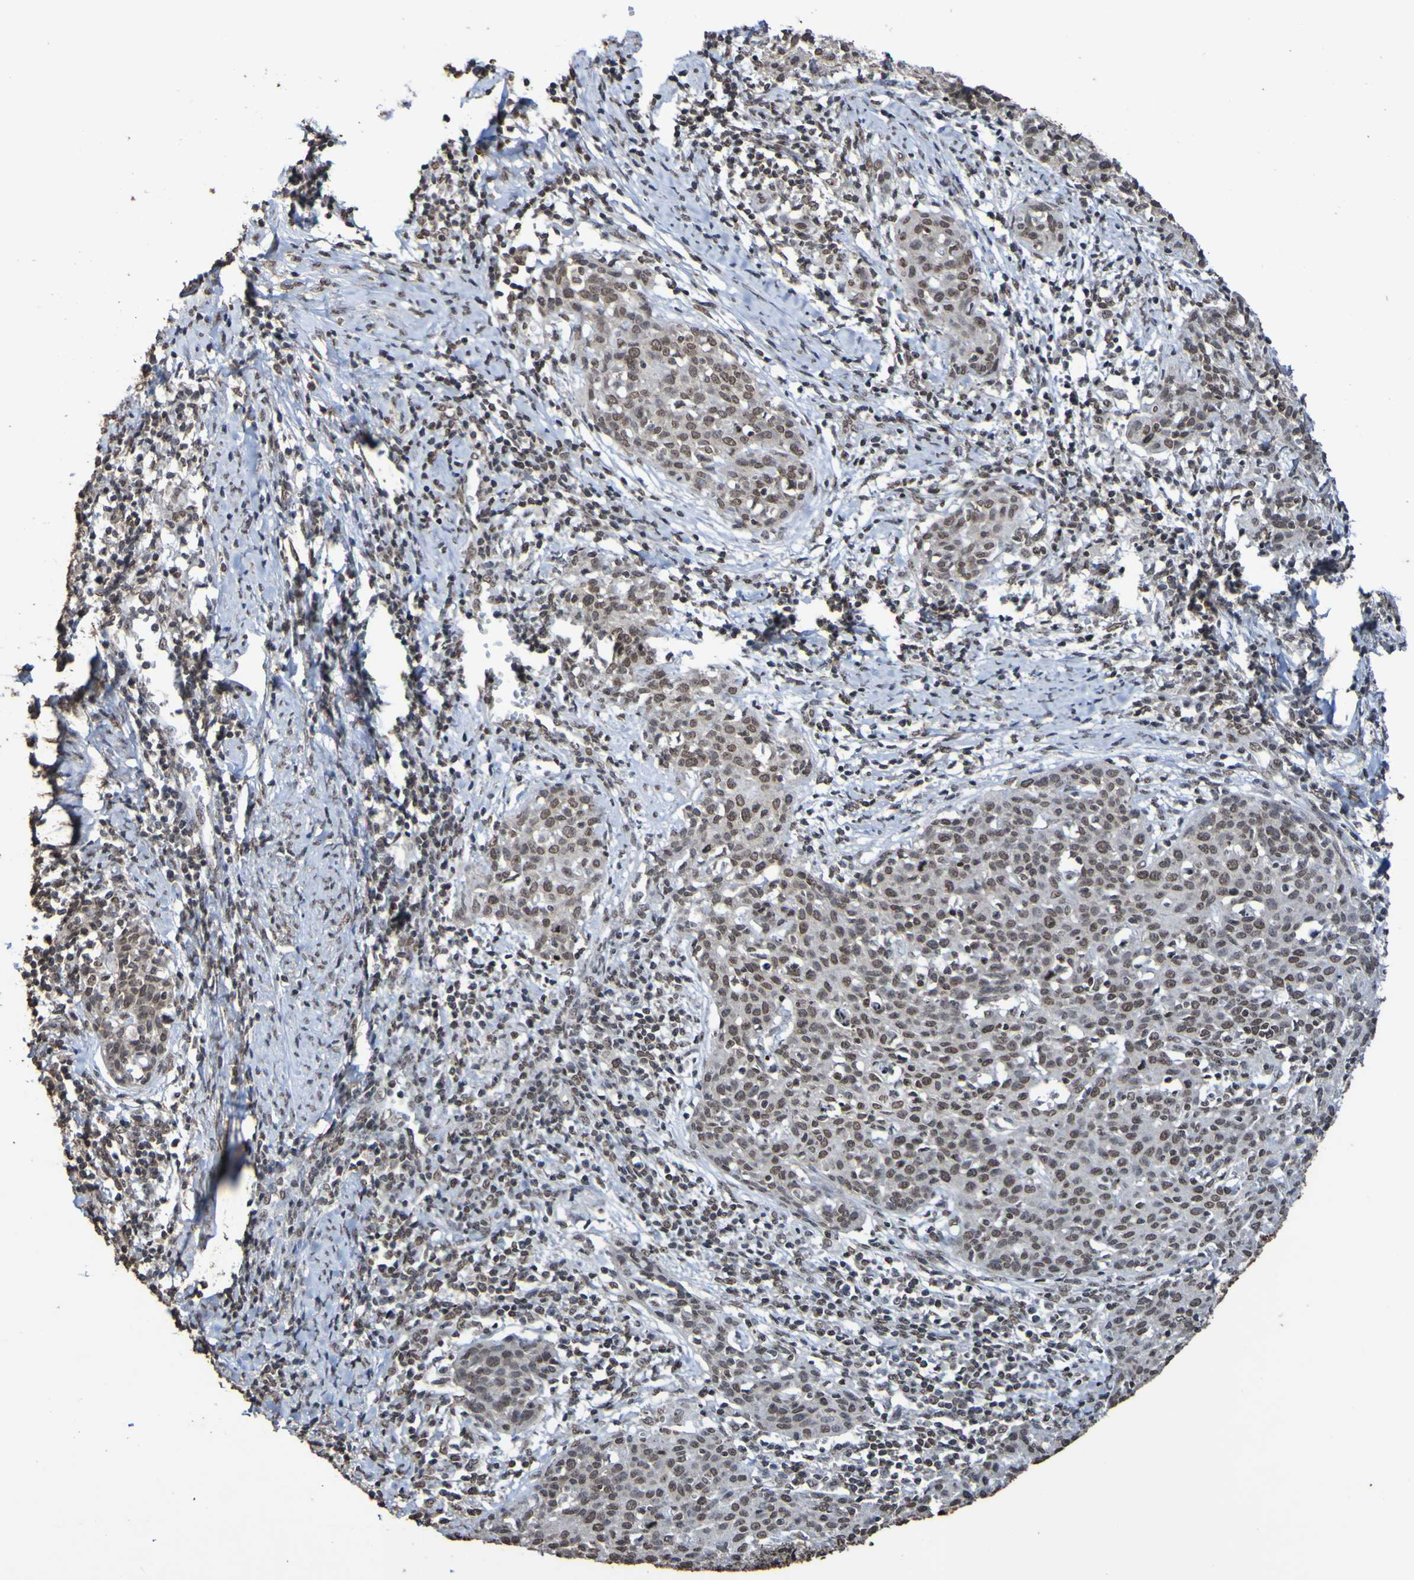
{"staining": {"intensity": "weak", "quantity": ">75%", "location": "nuclear"}, "tissue": "cervical cancer", "cell_type": "Tumor cells", "image_type": "cancer", "snomed": [{"axis": "morphology", "description": "Squamous cell carcinoma, NOS"}, {"axis": "topography", "description": "Cervix"}], "caption": "Immunohistochemistry (IHC) (DAB) staining of human squamous cell carcinoma (cervical) reveals weak nuclear protein staining in about >75% of tumor cells.", "gene": "GFI1", "patient": {"sex": "female", "age": 38}}